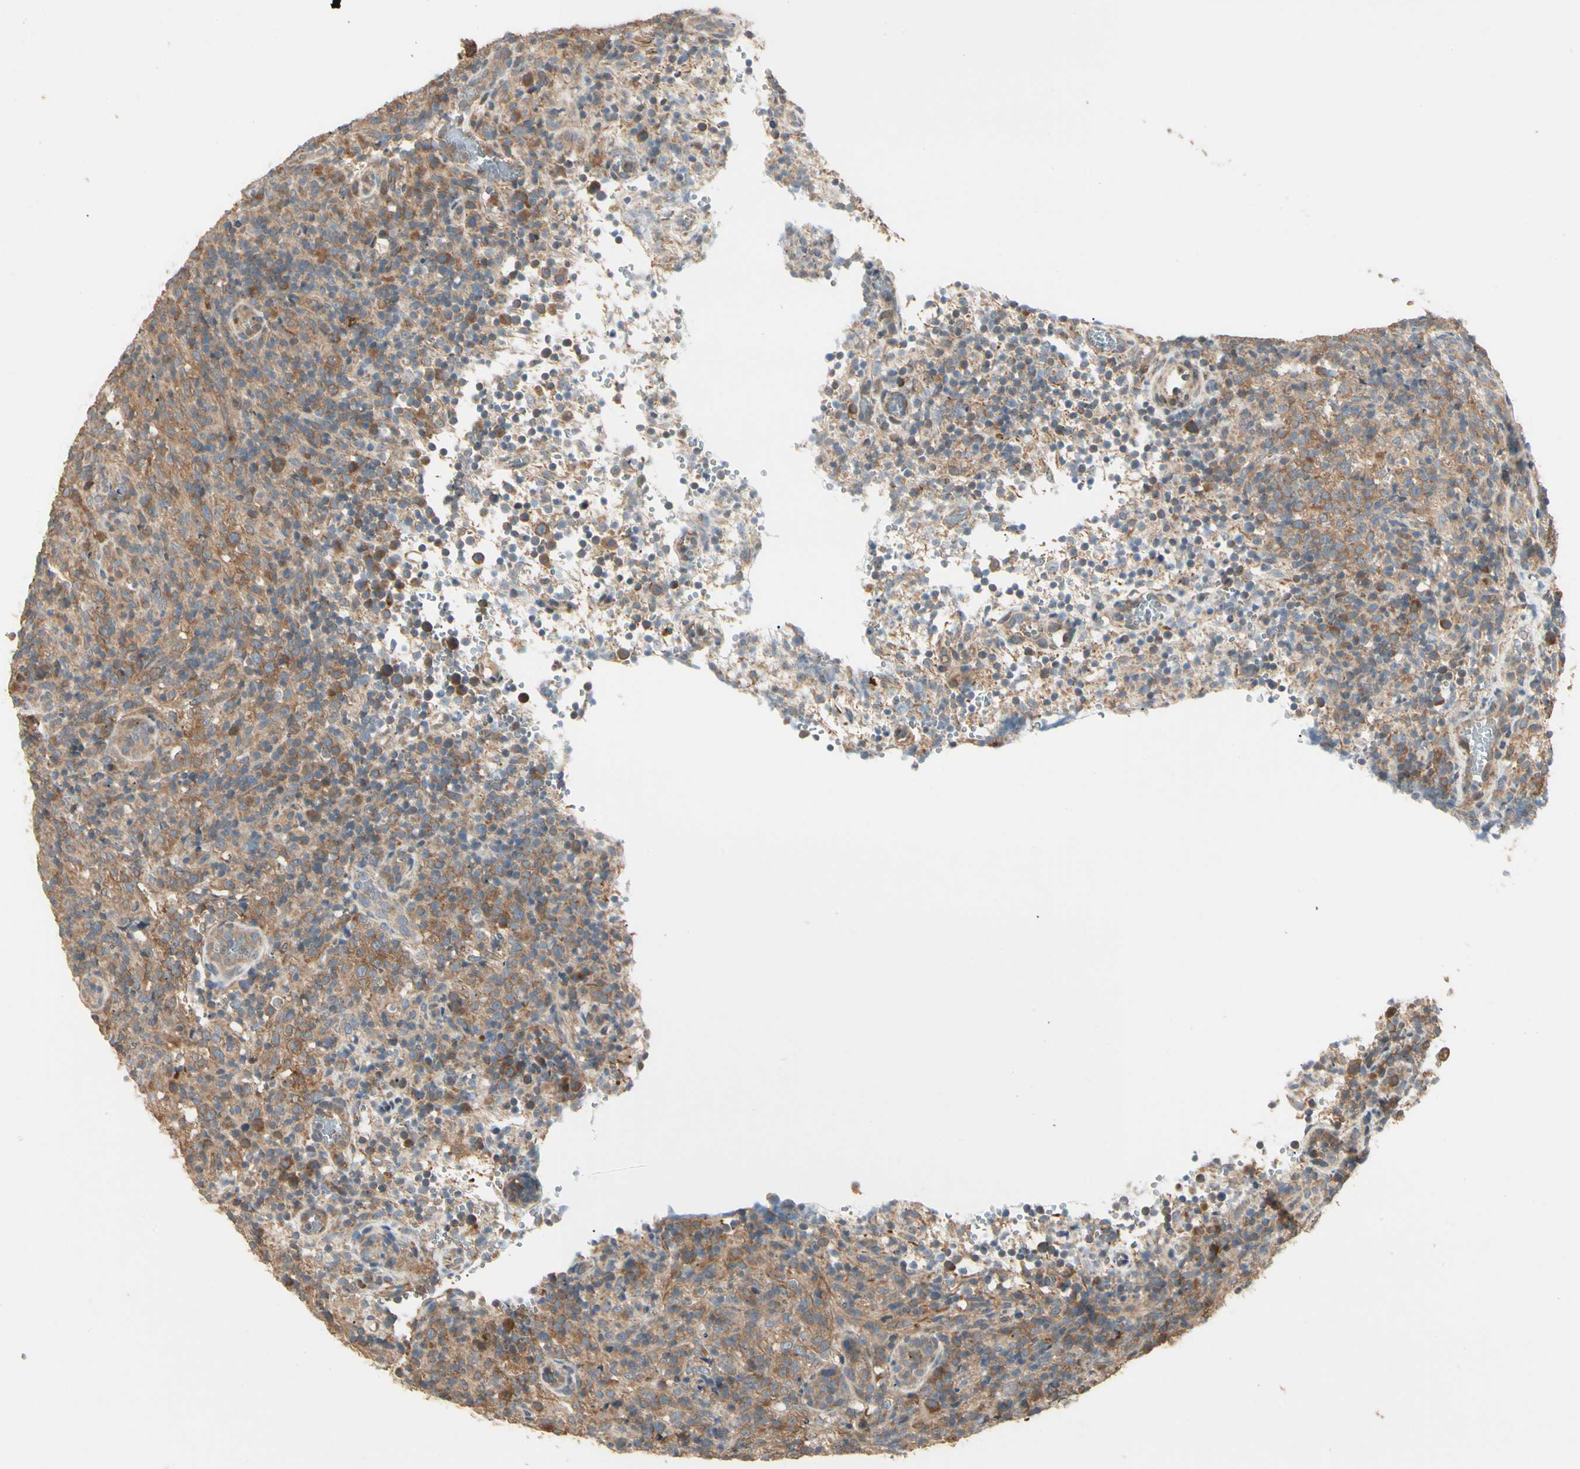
{"staining": {"intensity": "moderate", "quantity": ">75%", "location": "cytoplasmic/membranous"}, "tissue": "lymphoma", "cell_type": "Tumor cells", "image_type": "cancer", "snomed": [{"axis": "morphology", "description": "Malignant lymphoma, non-Hodgkin's type, High grade"}, {"axis": "topography", "description": "Lymph node"}], "caption": "Moderate cytoplasmic/membranous staining for a protein is seen in about >75% of tumor cells of lymphoma using immunohistochemistry (IHC).", "gene": "IRAG1", "patient": {"sex": "female", "age": 76}}